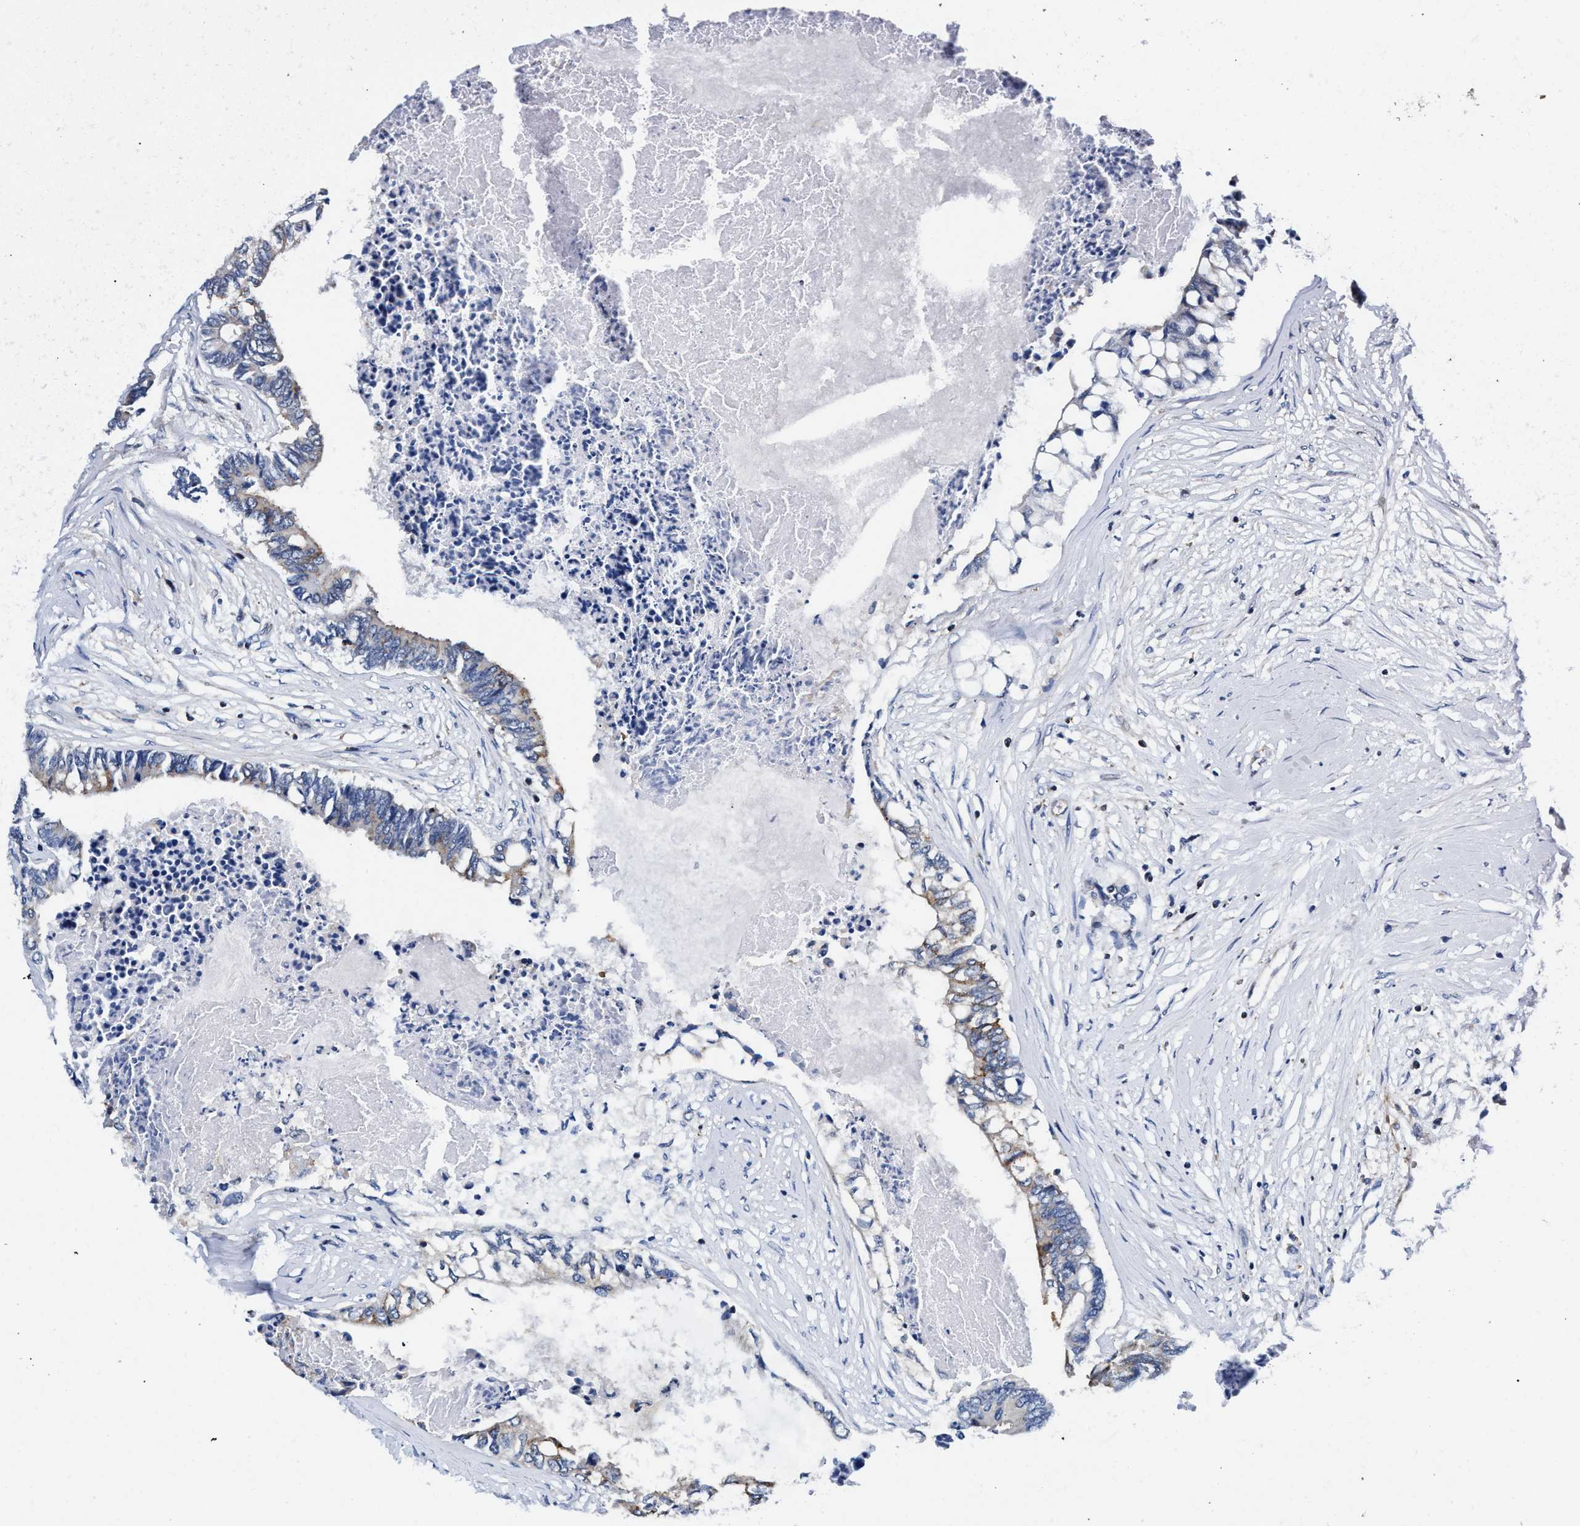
{"staining": {"intensity": "weak", "quantity": "<25%", "location": "cytoplasmic/membranous"}, "tissue": "colorectal cancer", "cell_type": "Tumor cells", "image_type": "cancer", "snomed": [{"axis": "morphology", "description": "Adenocarcinoma, NOS"}, {"axis": "topography", "description": "Rectum"}], "caption": "Tumor cells show no significant expression in colorectal cancer.", "gene": "LASP1", "patient": {"sex": "male", "age": 63}}